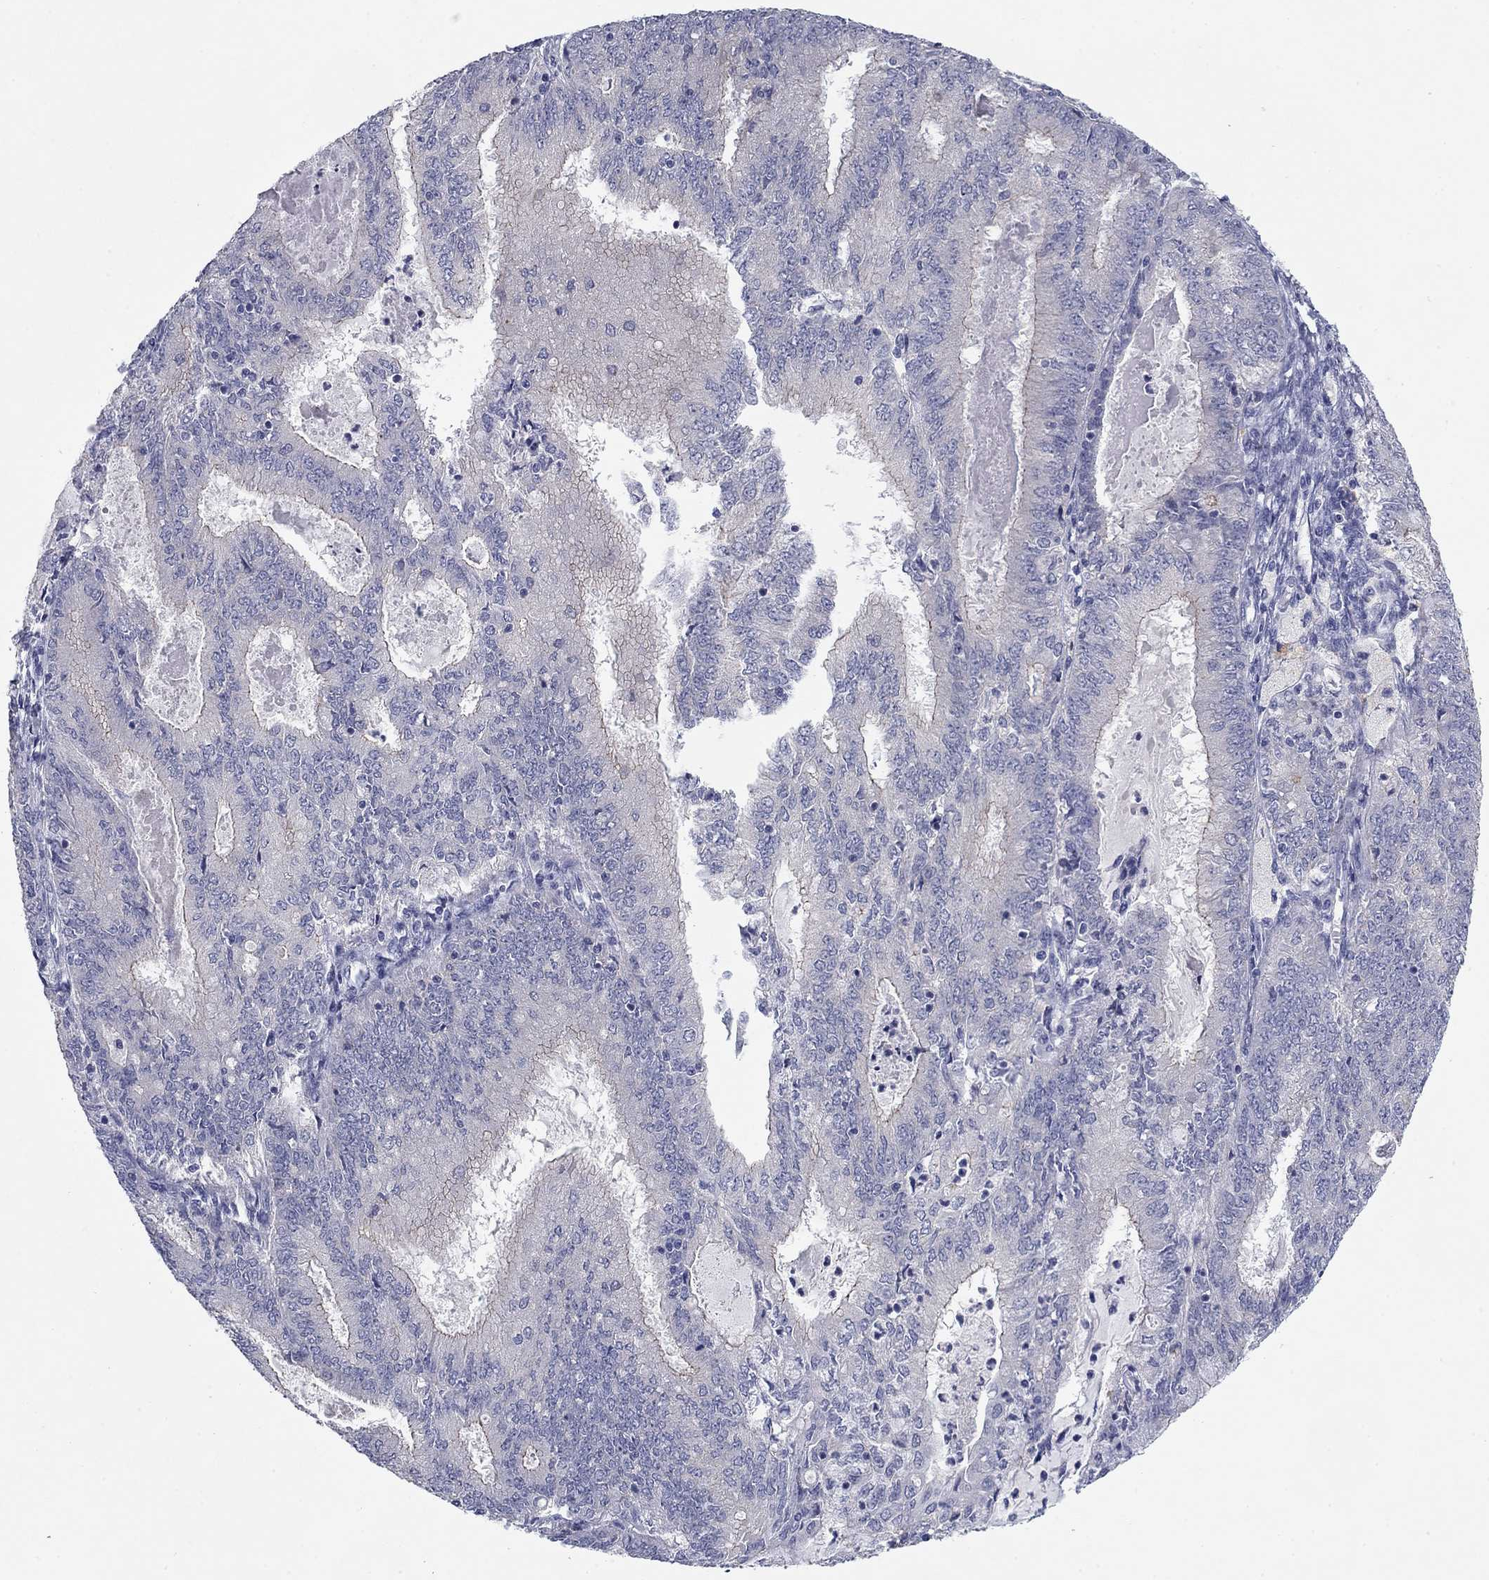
{"staining": {"intensity": "negative", "quantity": "none", "location": "none"}, "tissue": "endometrial cancer", "cell_type": "Tumor cells", "image_type": "cancer", "snomed": [{"axis": "morphology", "description": "Adenocarcinoma, NOS"}, {"axis": "topography", "description": "Endometrium"}], "caption": "The photomicrograph shows no significant expression in tumor cells of endometrial adenocarcinoma. (DAB immunohistochemistry (IHC), high magnification).", "gene": "CNTNAP4", "patient": {"sex": "female", "age": 57}}